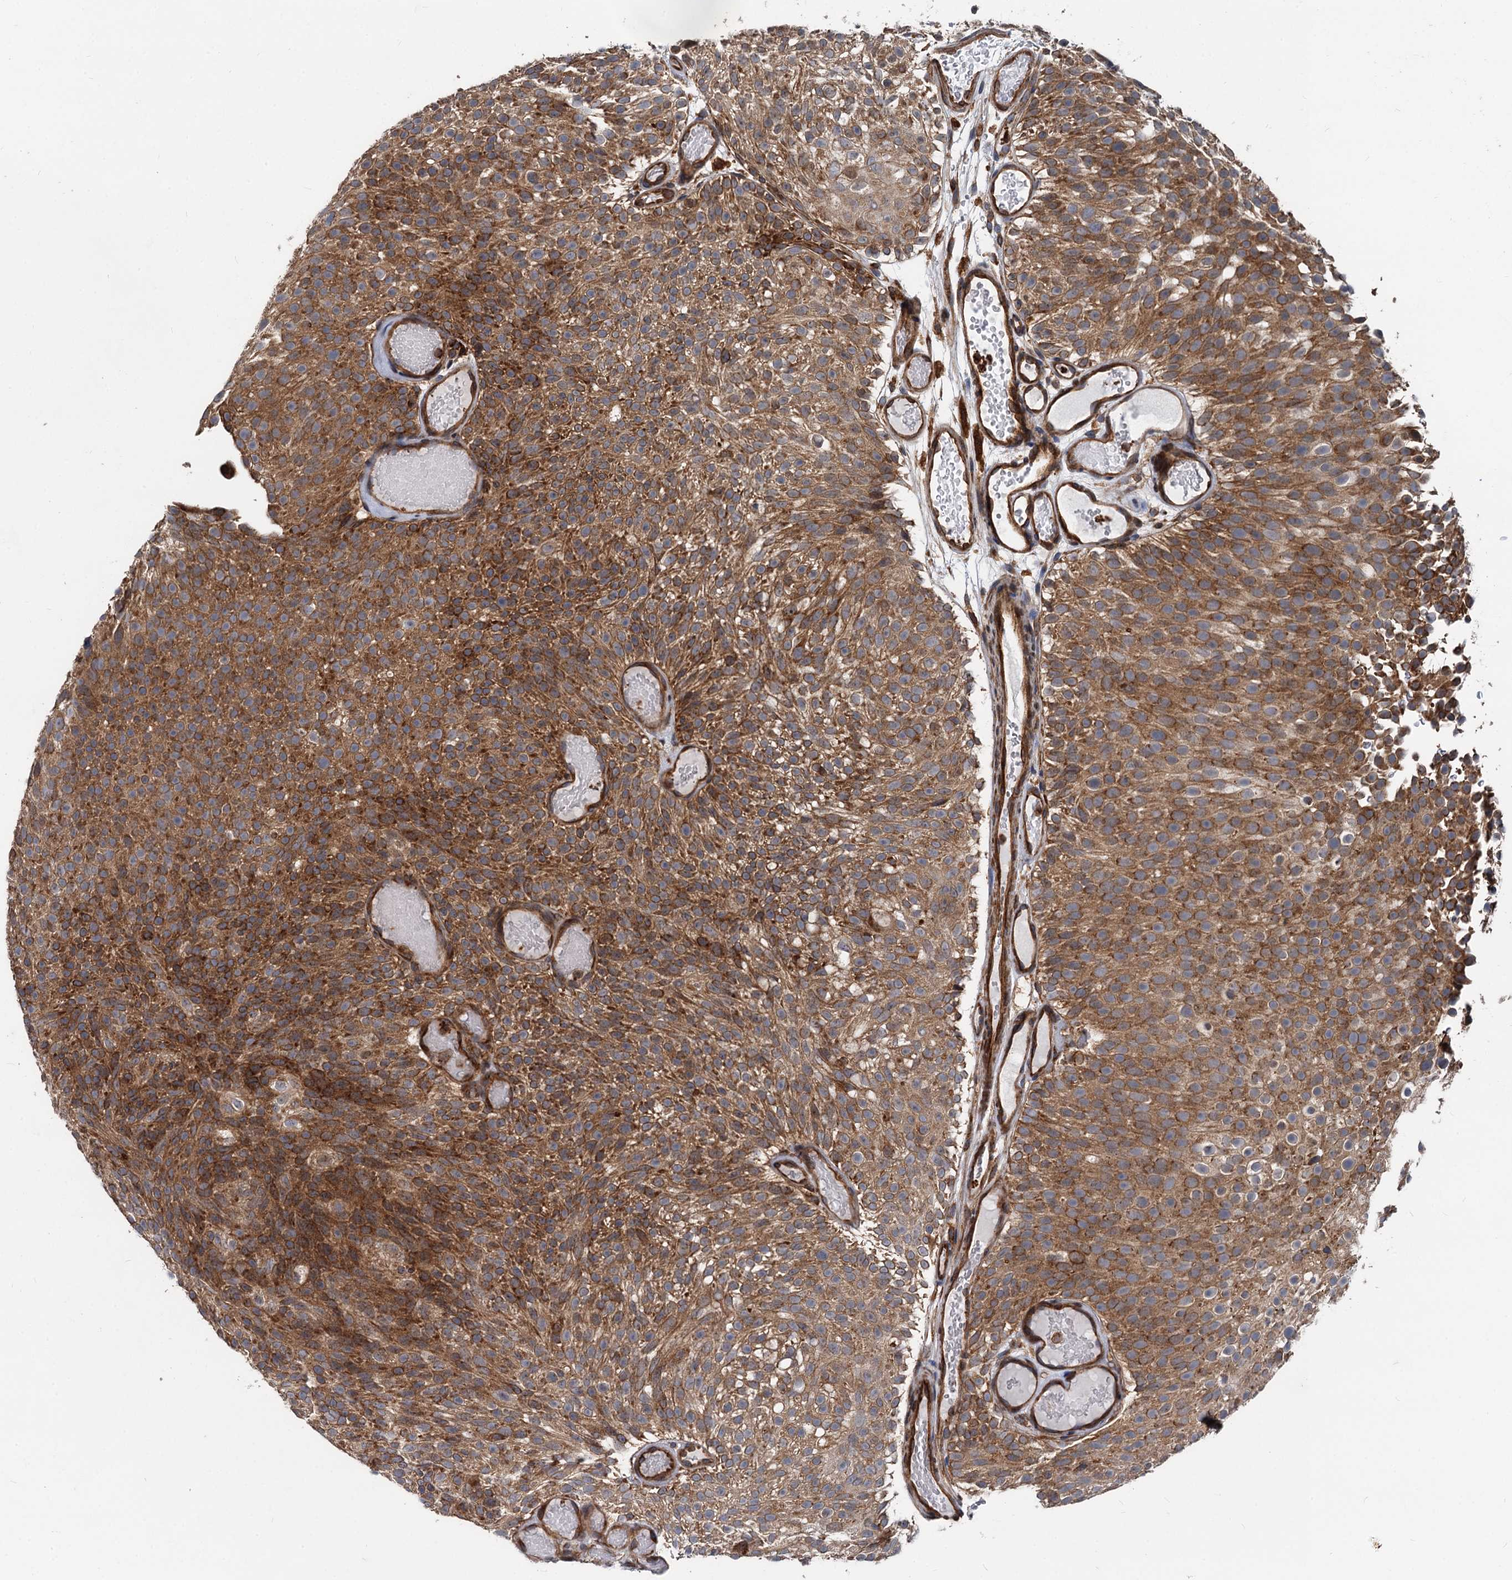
{"staining": {"intensity": "strong", "quantity": ">75%", "location": "cytoplasmic/membranous"}, "tissue": "urothelial cancer", "cell_type": "Tumor cells", "image_type": "cancer", "snomed": [{"axis": "morphology", "description": "Urothelial carcinoma, Low grade"}, {"axis": "topography", "description": "Urinary bladder"}], "caption": "Strong cytoplasmic/membranous protein expression is appreciated in about >75% of tumor cells in urothelial cancer.", "gene": "STIM1", "patient": {"sex": "male", "age": 78}}